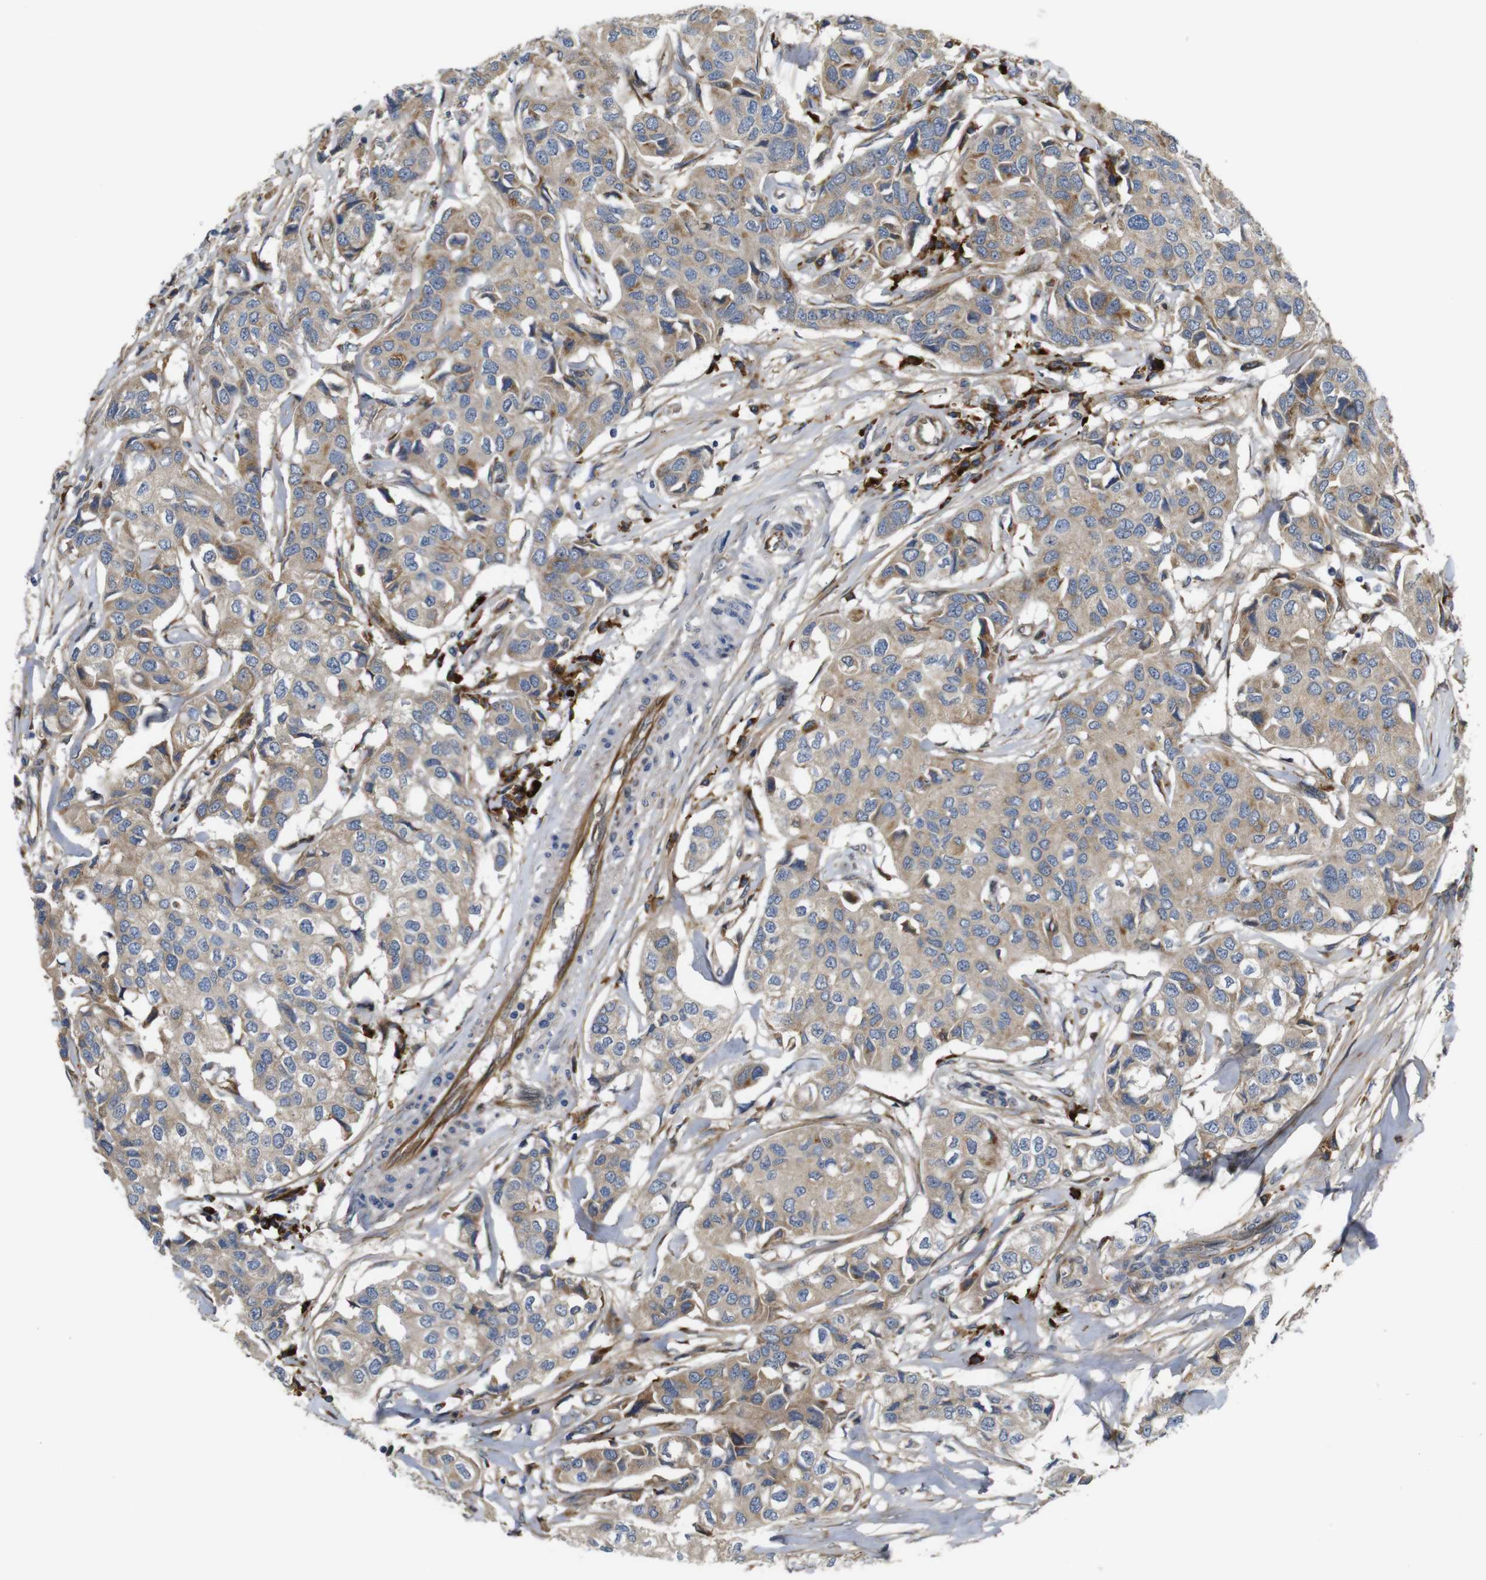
{"staining": {"intensity": "weak", "quantity": ">75%", "location": "cytoplasmic/membranous"}, "tissue": "breast cancer", "cell_type": "Tumor cells", "image_type": "cancer", "snomed": [{"axis": "morphology", "description": "Duct carcinoma"}, {"axis": "topography", "description": "Breast"}], "caption": "Immunohistochemistry of breast invasive ductal carcinoma displays low levels of weak cytoplasmic/membranous staining in approximately >75% of tumor cells.", "gene": "UBE2G2", "patient": {"sex": "female", "age": 80}}